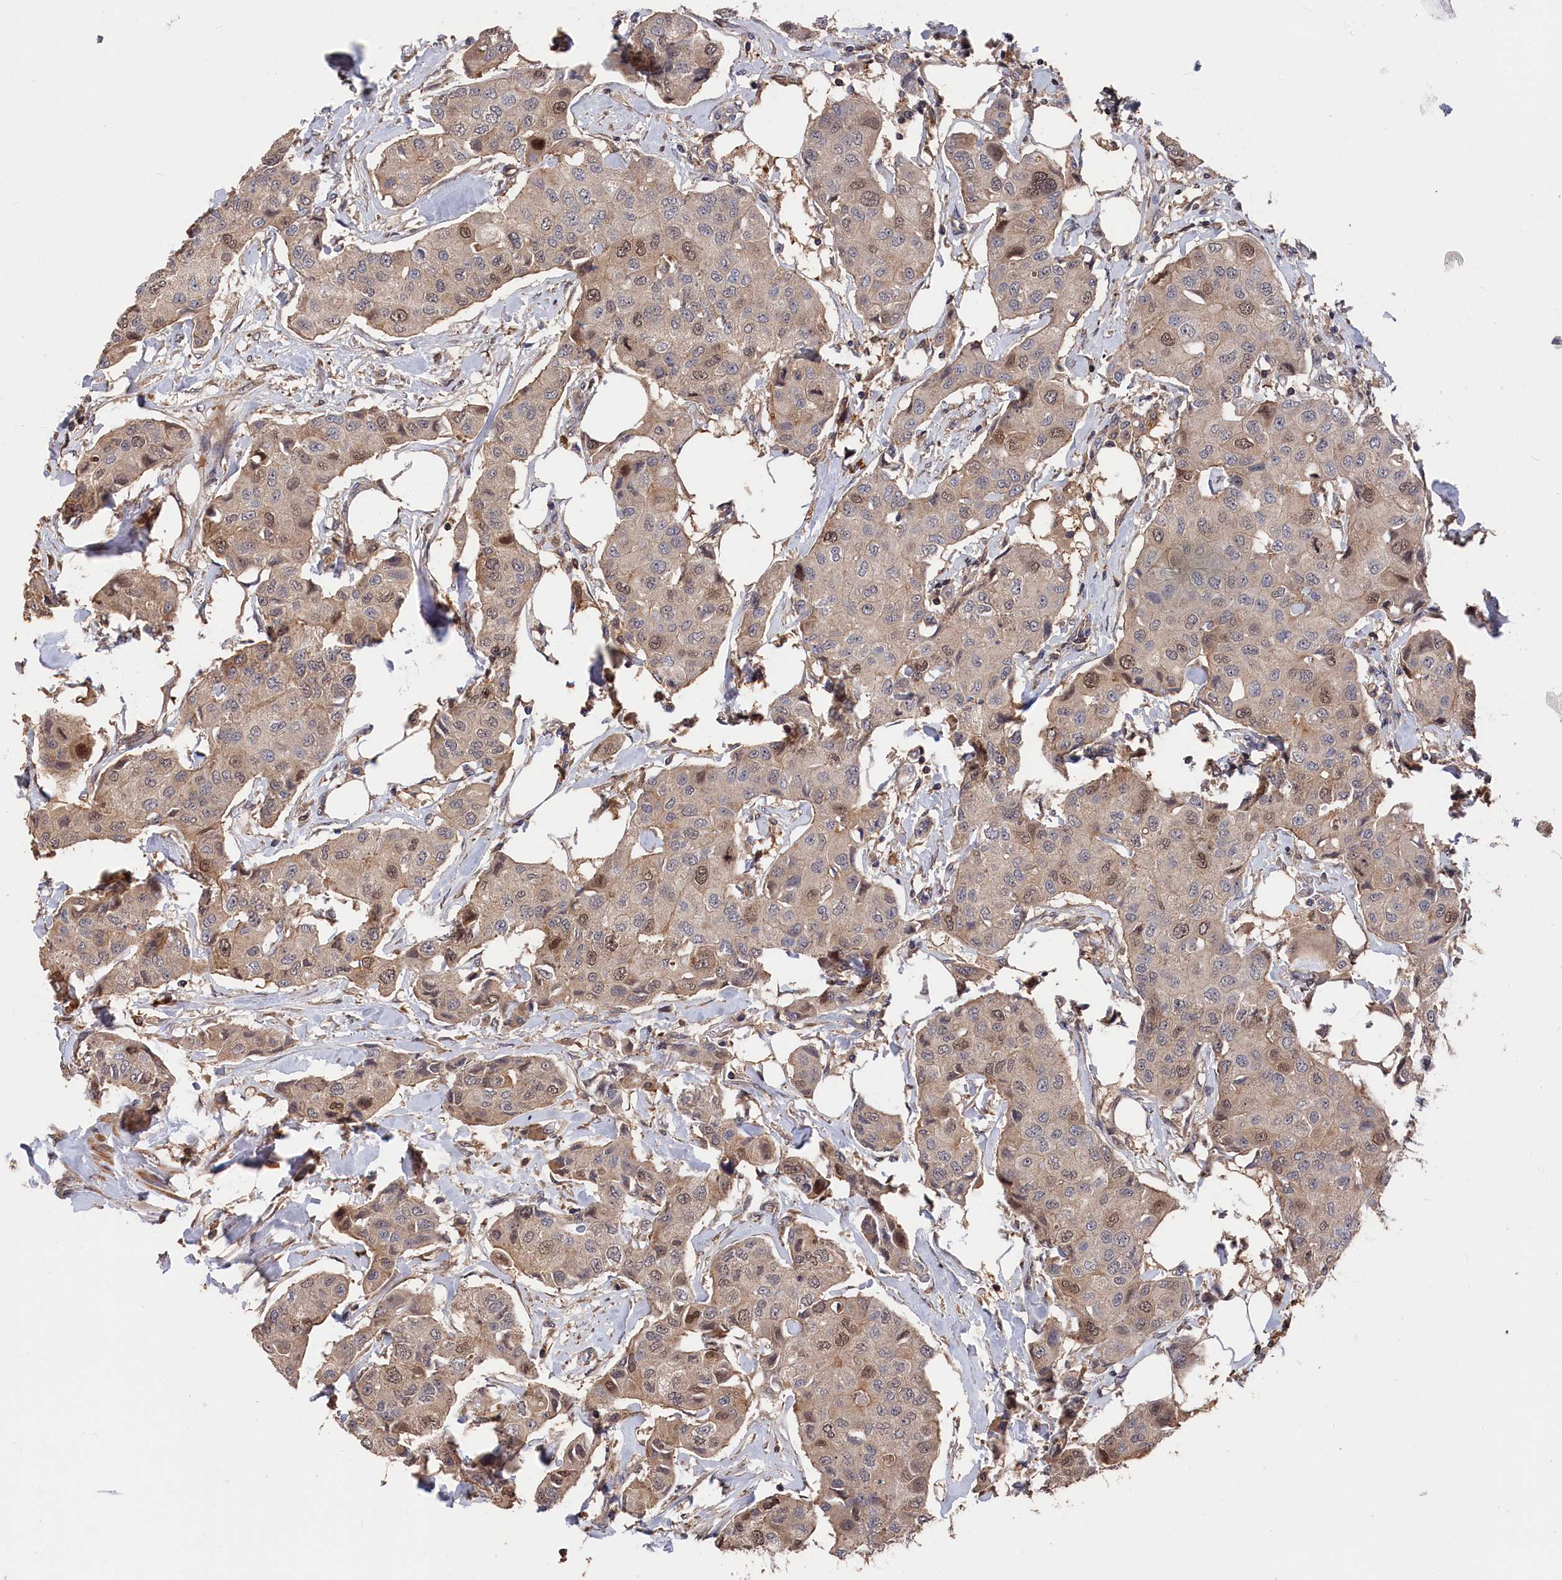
{"staining": {"intensity": "weak", "quantity": "<25%", "location": "cytoplasmic/membranous,nuclear"}, "tissue": "breast cancer", "cell_type": "Tumor cells", "image_type": "cancer", "snomed": [{"axis": "morphology", "description": "Duct carcinoma"}, {"axis": "topography", "description": "Breast"}], "caption": "An image of breast invasive ductal carcinoma stained for a protein shows no brown staining in tumor cells.", "gene": "RMI2", "patient": {"sex": "female", "age": 80}}